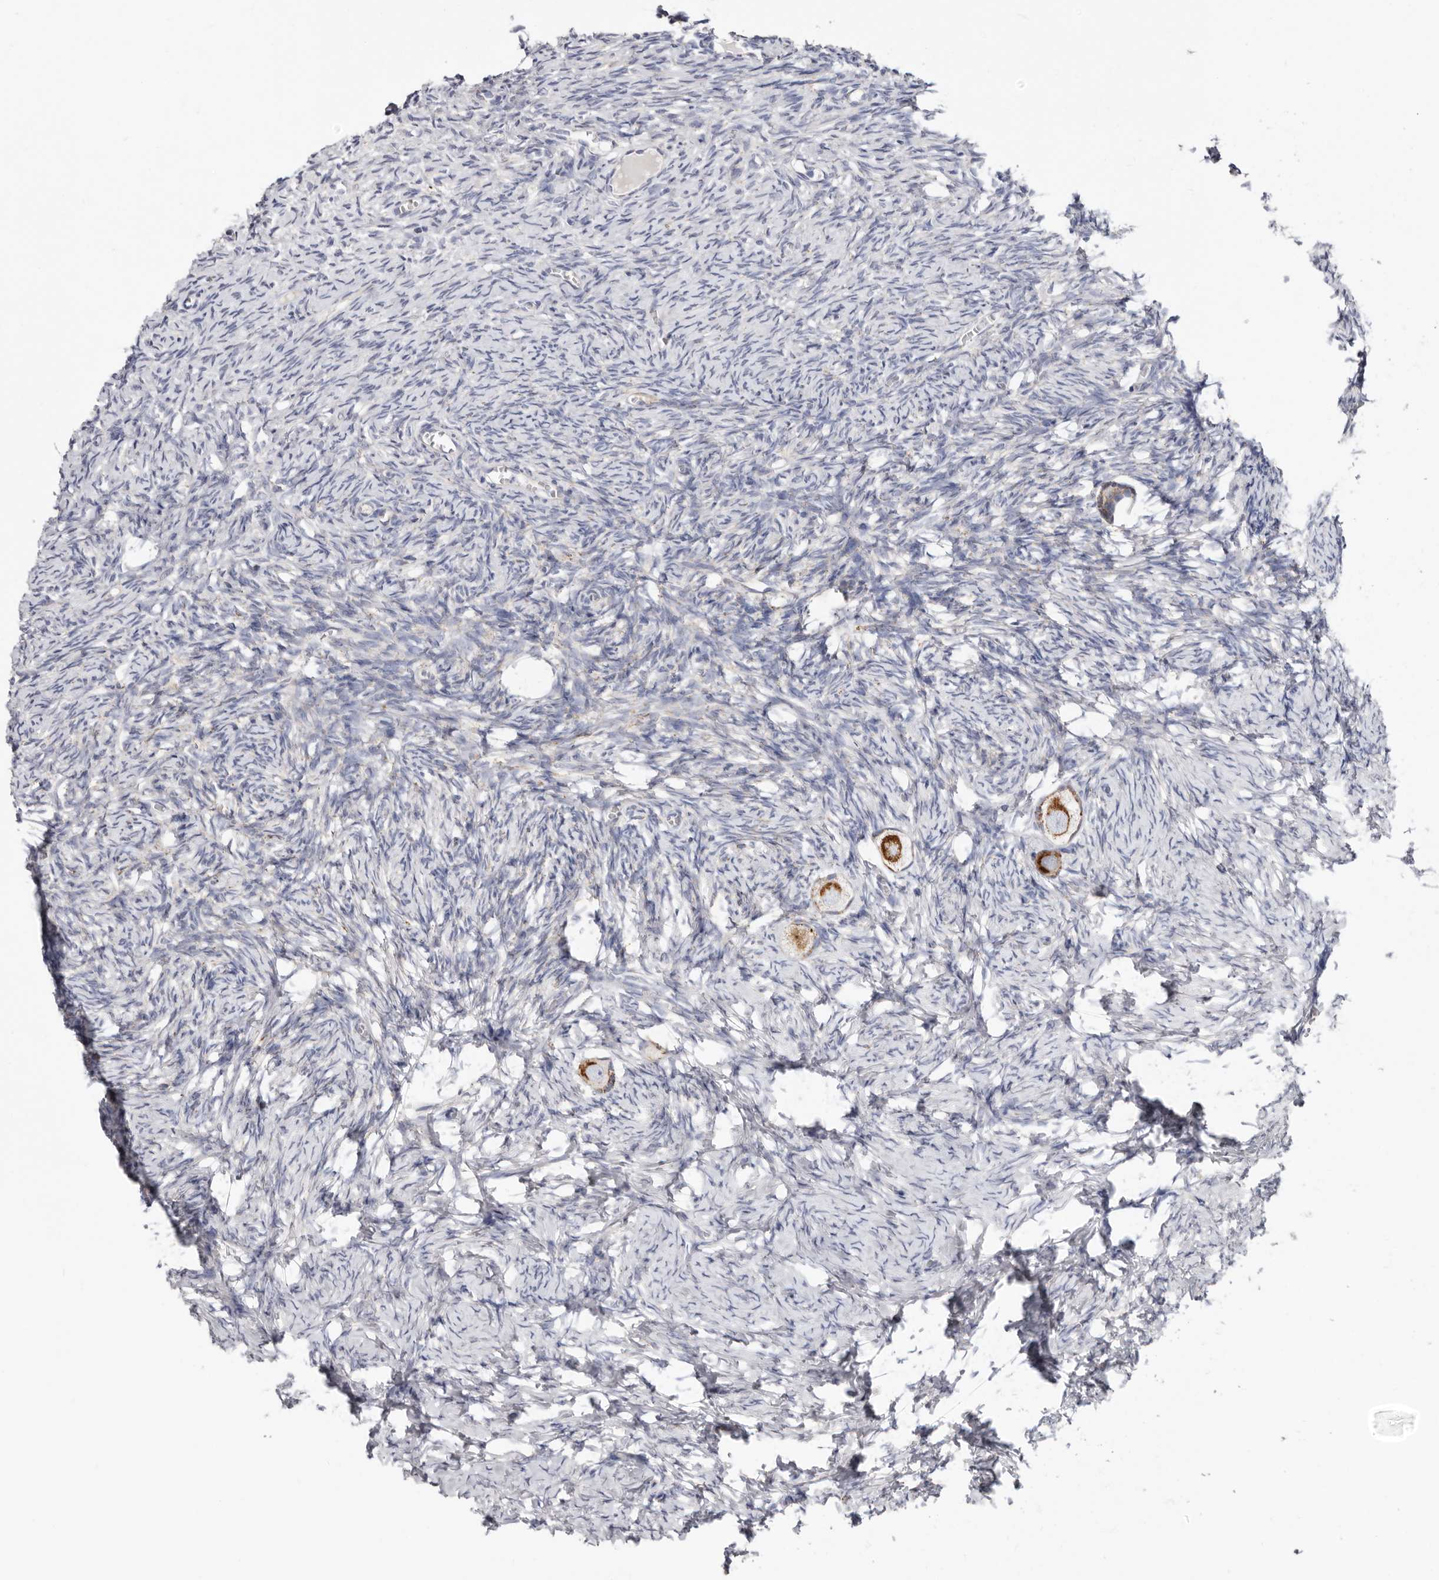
{"staining": {"intensity": "strong", "quantity": ">75%", "location": "cytoplasmic/membranous"}, "tissue": "ovary", "cell_type": "Follicle cells", "image_type": "normal", "snomed": [{"axis": "morphology", "description": "Normal tissue, NOS"}, {"axis": "topography", "description": "Ovary"}], "caption": "DAB (3,3'-diaminobenzidine) immunohistochemical staining of unremarkable ovary shows strong cytoplasmic/membranous protein positivity in about >75% of follicle cells. Ihc stains the protein of interest in brown and the nuclei are stained blue.", "gene": "RSPO2", "patient": {"sex": "female", "age": 27}}